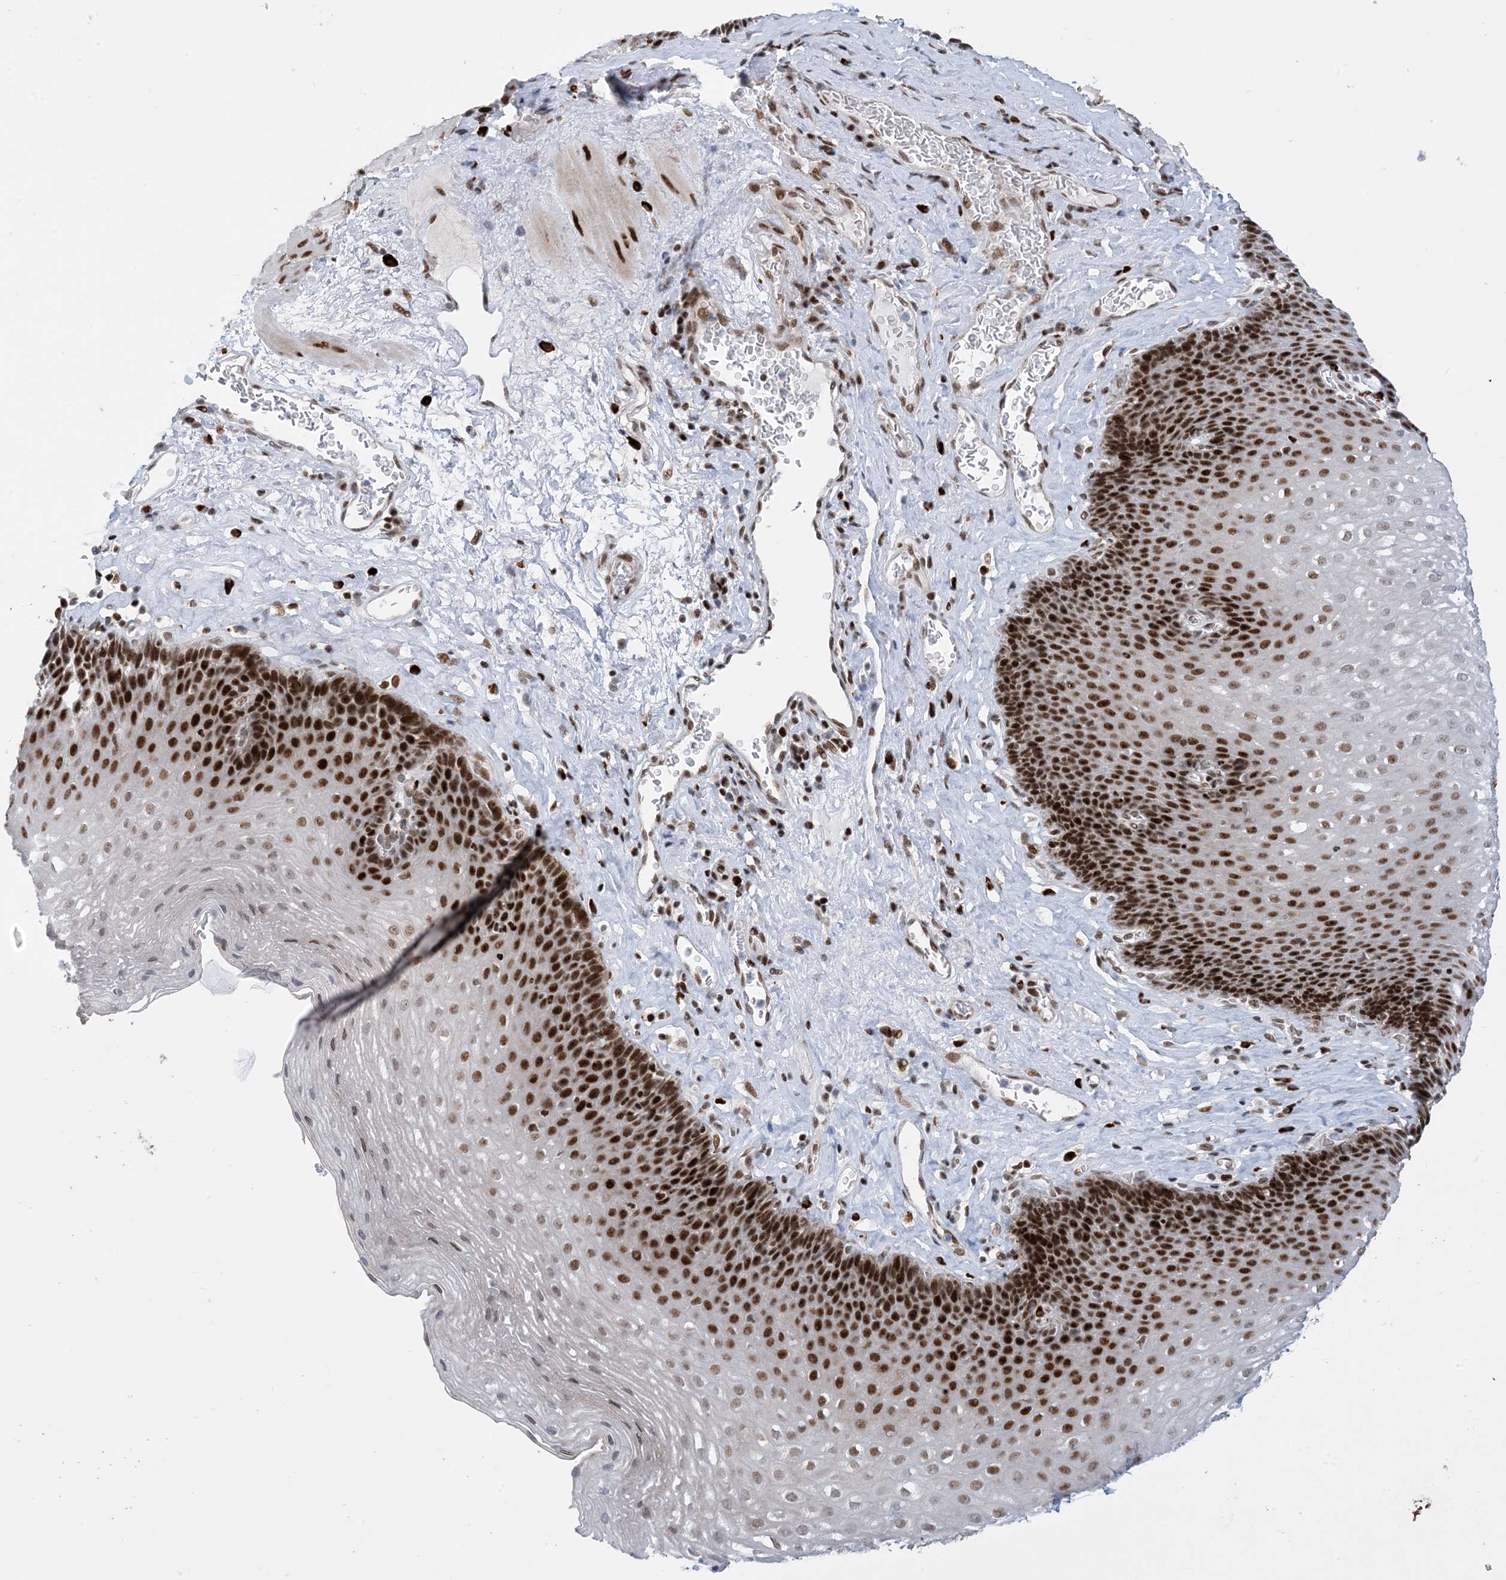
{"staining": {"intensity": "strong", "quantity": ">75%", "location": "nuclear"}, "tissue": "esophagus", "cell_type": "Squamous epithelial cells", "image_type": "normal", "snomed": [{"axis": "morphology", "description": "Normal tissue, NOS"}, {"axis": "topography", "description": "Esophagus"}], "caption": "A high-resolution photomicrograph shows immunohistochemistry staining of unremarkable esophagus, which demonstrates strong nuclear staining in approximately >75% of squamous epithelial cells.", "gene": "TSPYL1", "patient": {"sex": "female", "age": 66}}